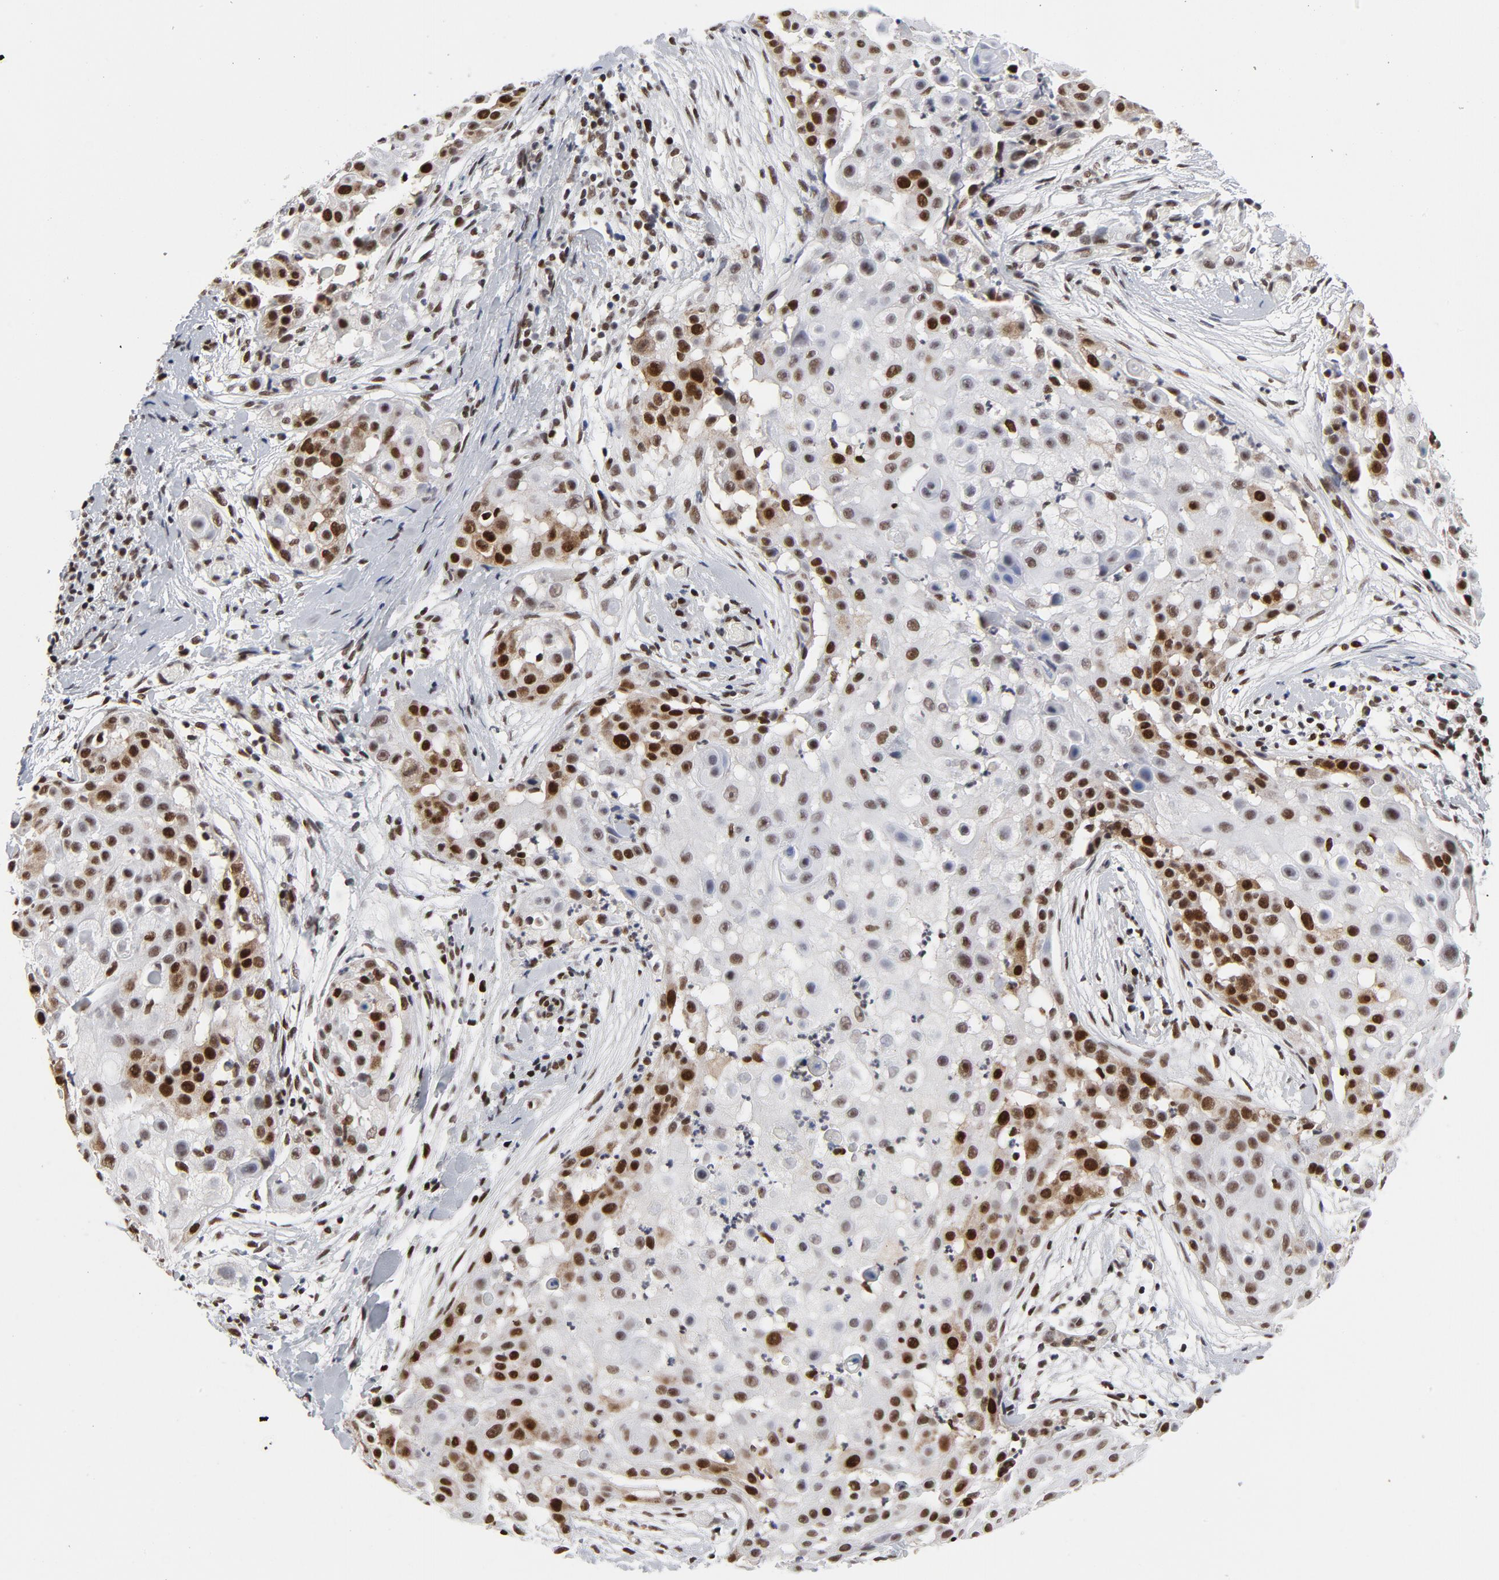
{"staining": {"intensity": "strong", "quantity": "25%-75%", "location": "nuclear"}, "tissue": "skin cancer", "cell_type": "Tumor cells", "image_type": "cancer", "snomed": [{"axis": "morphology", "description": "Squamous cell carcinoma, NOS"}, {"axis": "topography", "description": "Skin"}], "caption": "There is high levels of strong nuclear expression in tumor cells of squamous cell carcinoma (skin), as demonstrated by immunohistochemical staining (brown color).", "gene": "RFC4", "patient": {"sex": "female", "age": 57}}